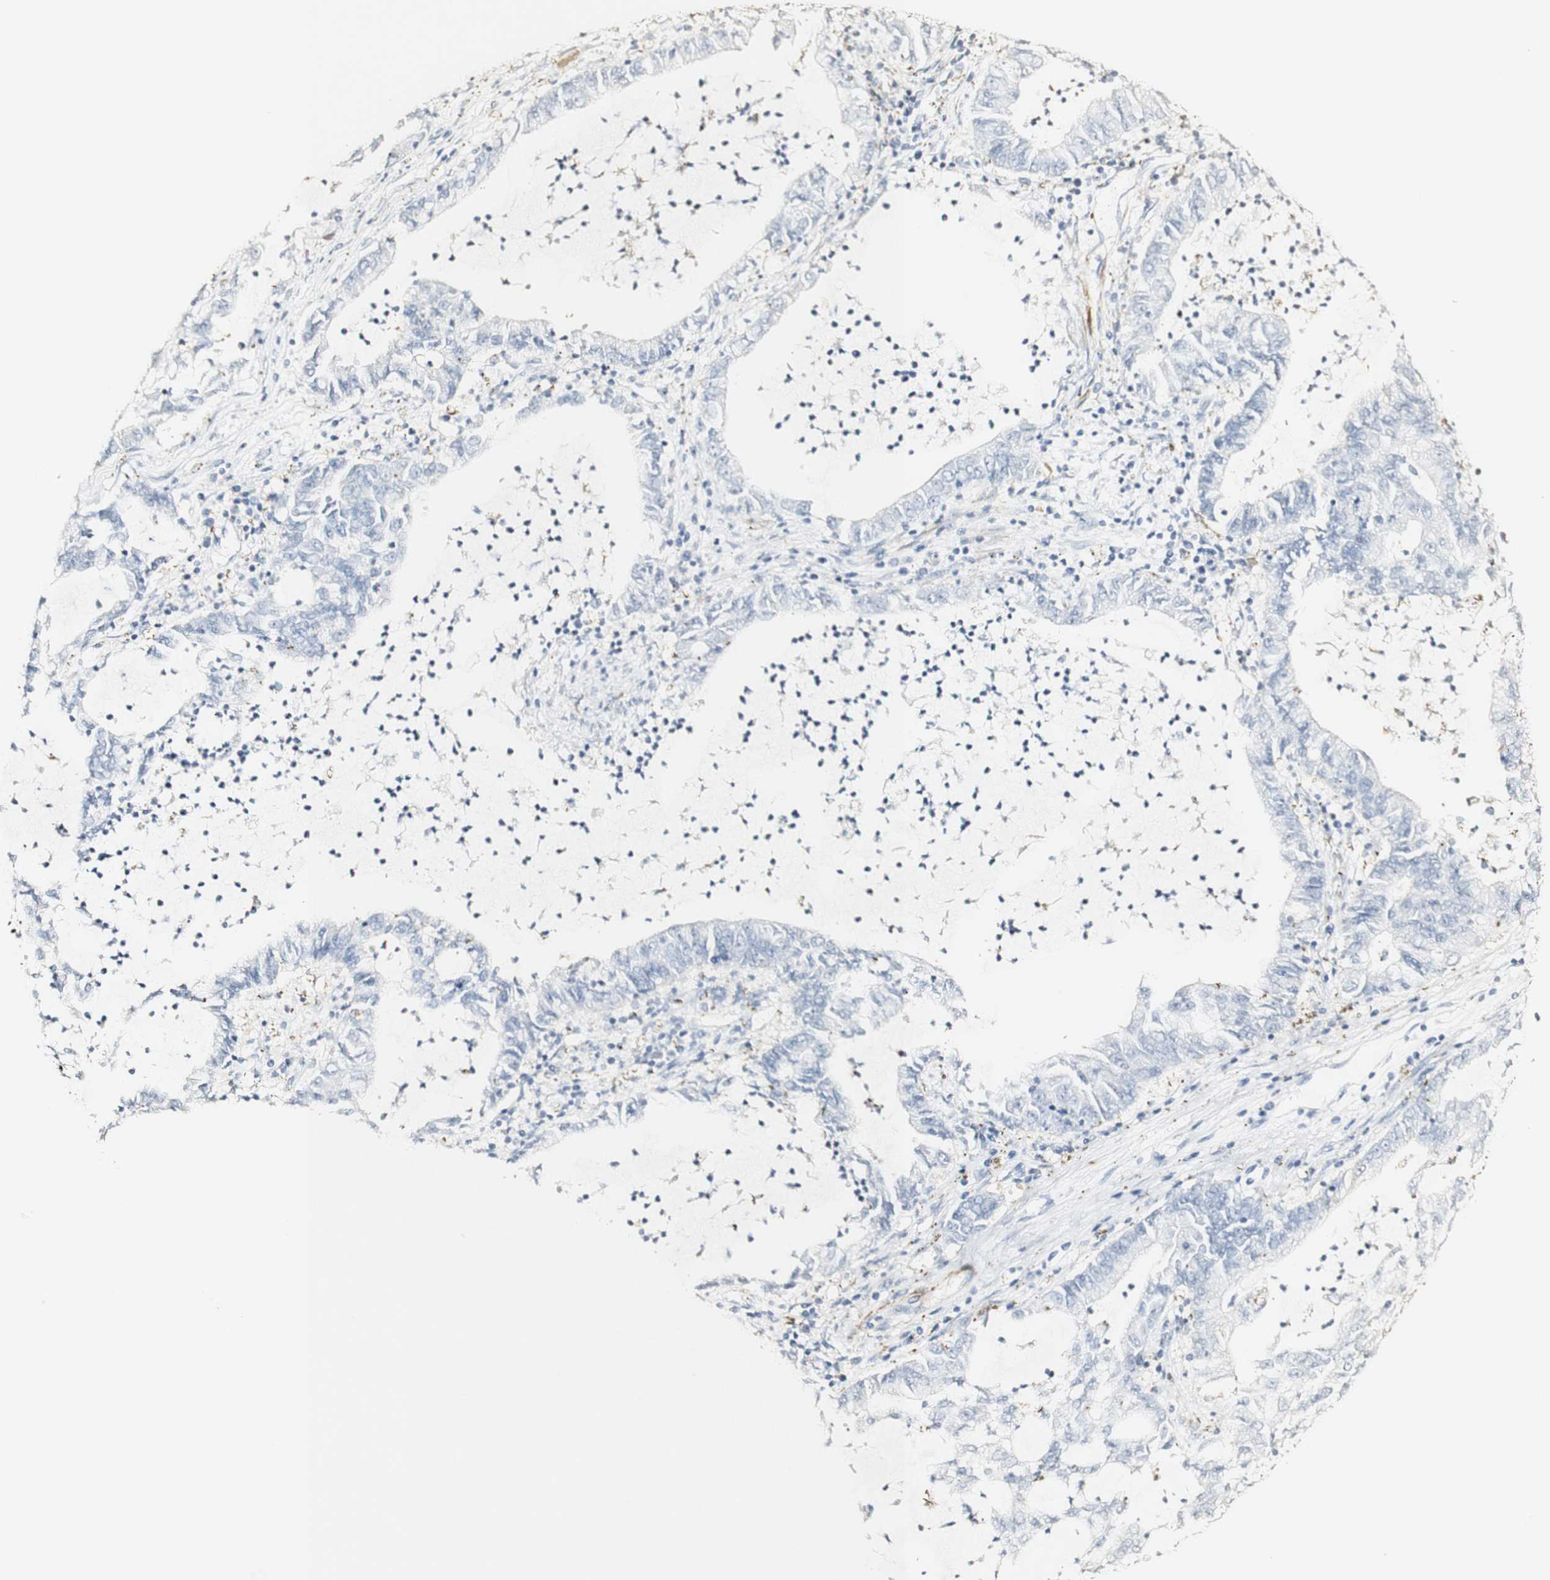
{"staining": {"intensity": "negative", "quantity": "none", "location": "none"}, "tissue": "lung cancer", "cell_type": "Tumor cells", "image_type": "cancer", "snomed": [{"axis": "morphology", "description": "Adenocarcinoma, NOS"}, {"axis": "topography", "description": "Lung"}], "caption": "This micrograph is of lung adenocarcinoma stained with immunohistochemistry to label a protein in brown with the nuclei are counter-stained blue. There is no expression in tumor cells. The staining is performed using DAB brown chromogen with nuclei counter-stained in using hematoxylin.", "gene": "FMO3", "patient": {"sex": "female", "age": 51}}